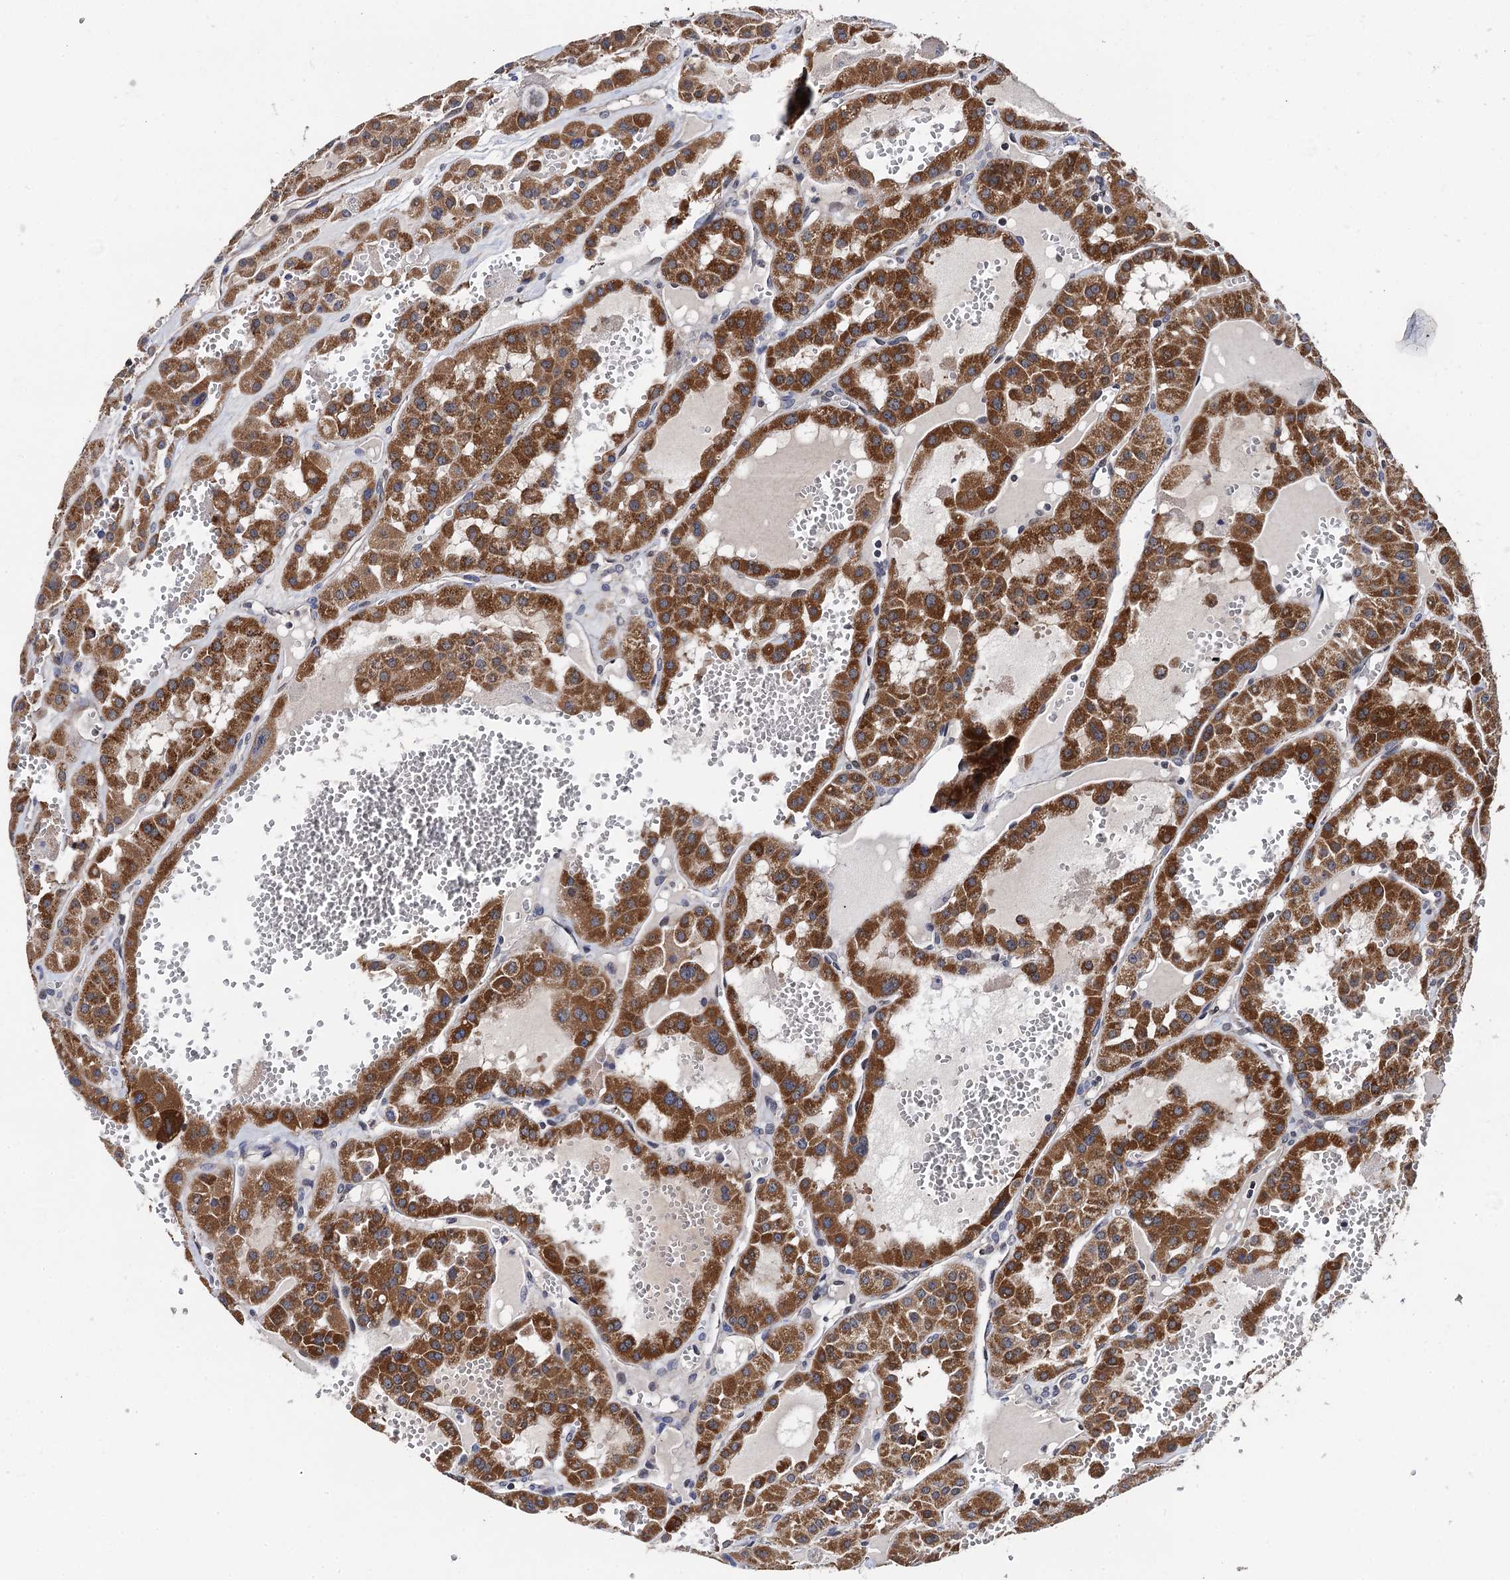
{"staining": {"intensity": "strong", "quantity": ">75%", "location": "cytoplasmic/membranous"}, "tissue": "renal cancer", "cell_type": "Tumor cells", "image_type": "cancer", "snomed": [{"axis": "morphology", "description": "Carcinoma, NOS"}, {"axis": "topography", "description": "Kidney"}], "caption": "This micrograph exhibits IHC staining of human renal cancer (carcinoma), with high strong cytoplasmic/membranous positivity in about >75% of tumor cells.", "gene": "PTCD3", "patient": {"sex": "female", "age": 75}}